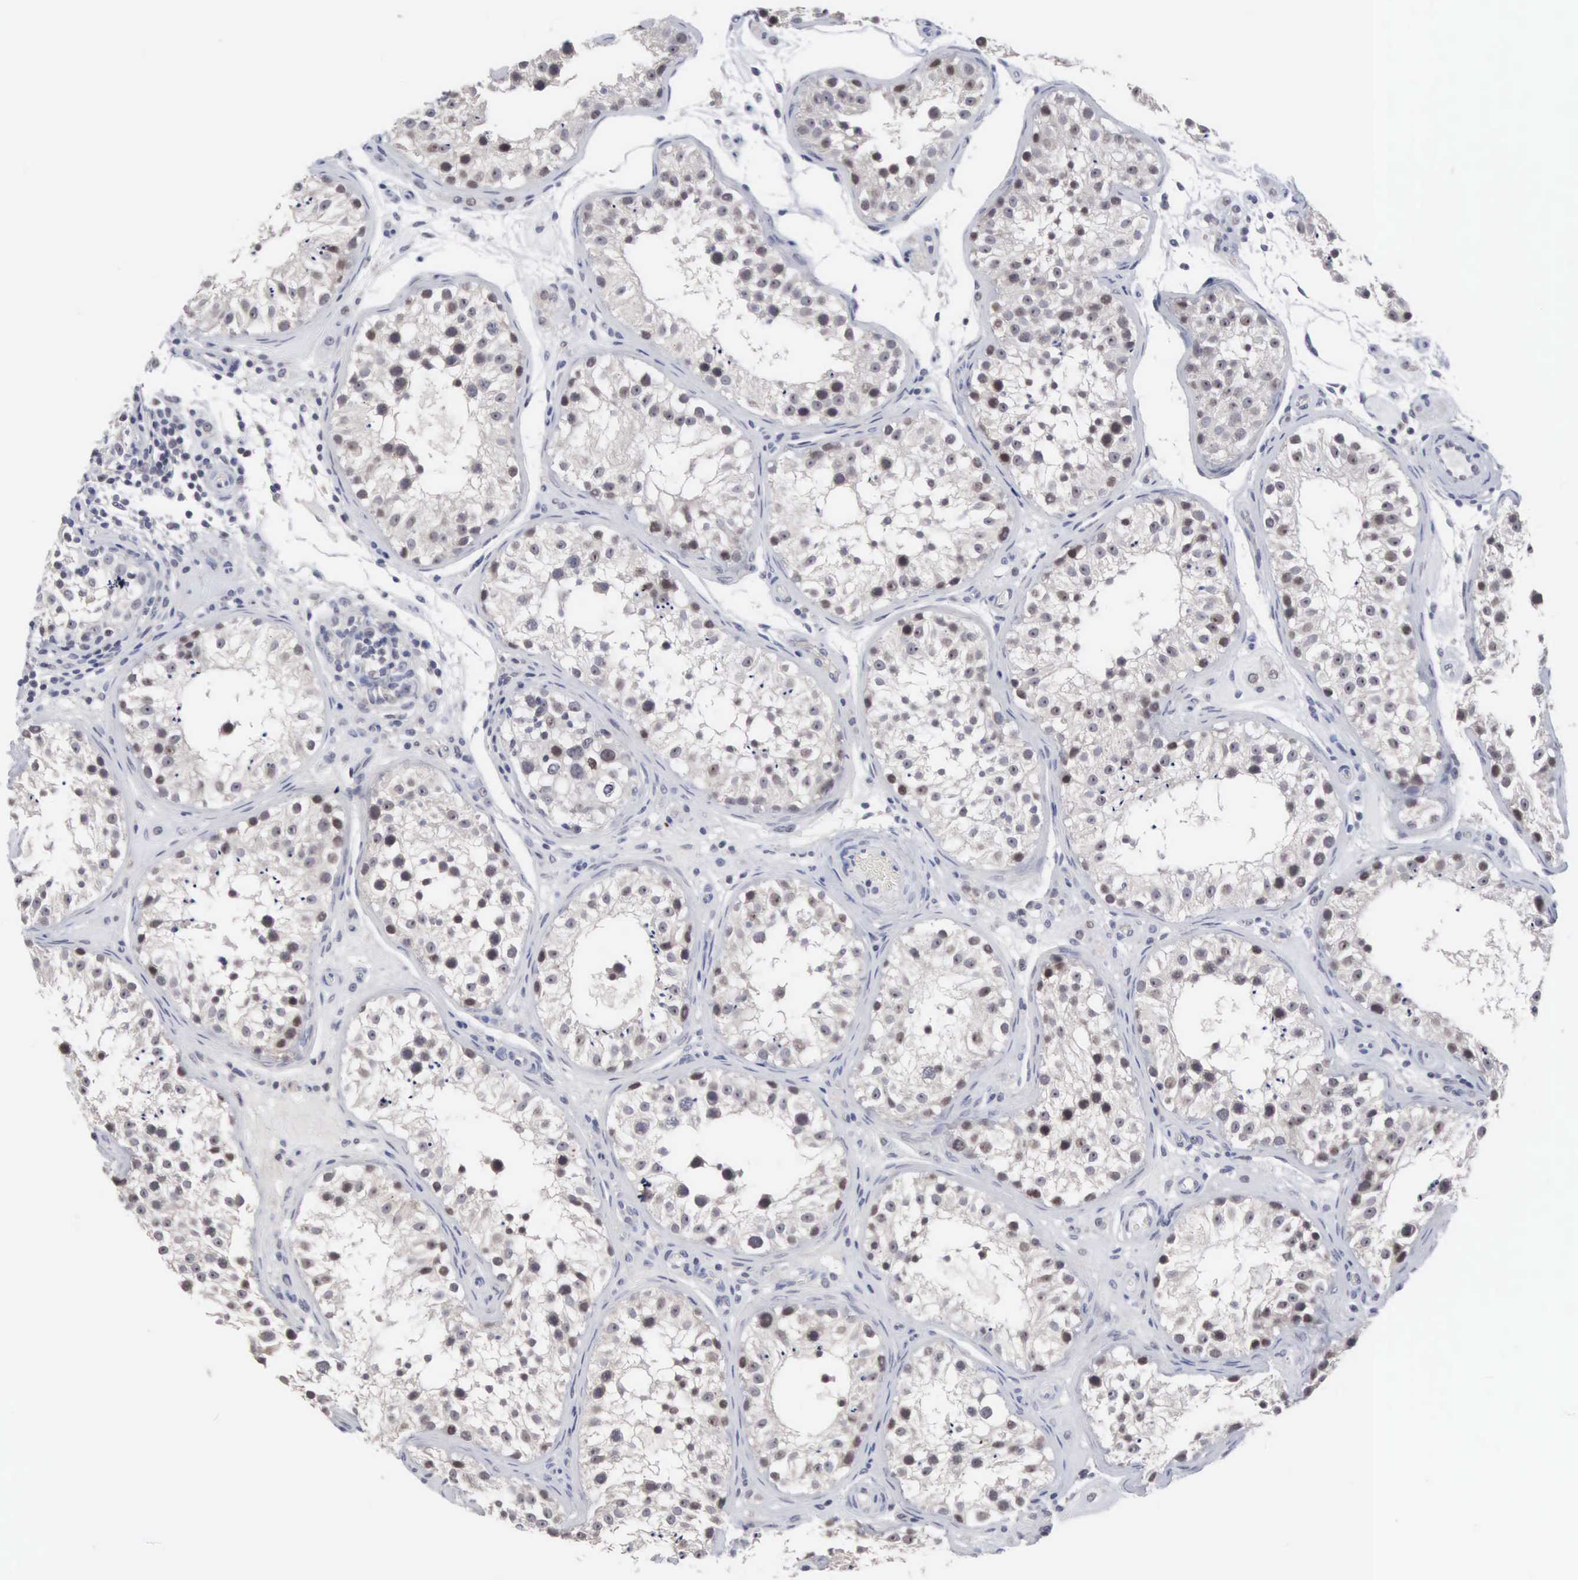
{"staining": {"intensity": "moderate", "quantity": "25%-75%", "location": "nuclear"}, "tissue": "testis", "cell_type": "Cells in seminiferous ducts", "image_type": "normal", "snomed": [{"axis": "morphology", "description": "Normal tissue, NOS"}, {"axis": "topography", "description": "Testis"}], "caption": "Immunohistochemical staining of unremarkable human testis displays 25%-75% levels of moderate nuclear protein expression in approximately 25%-75% of cells in seminiferous ducts.", "gene": "ACOT4", "patient": {"sex": "male", "age": 24}}